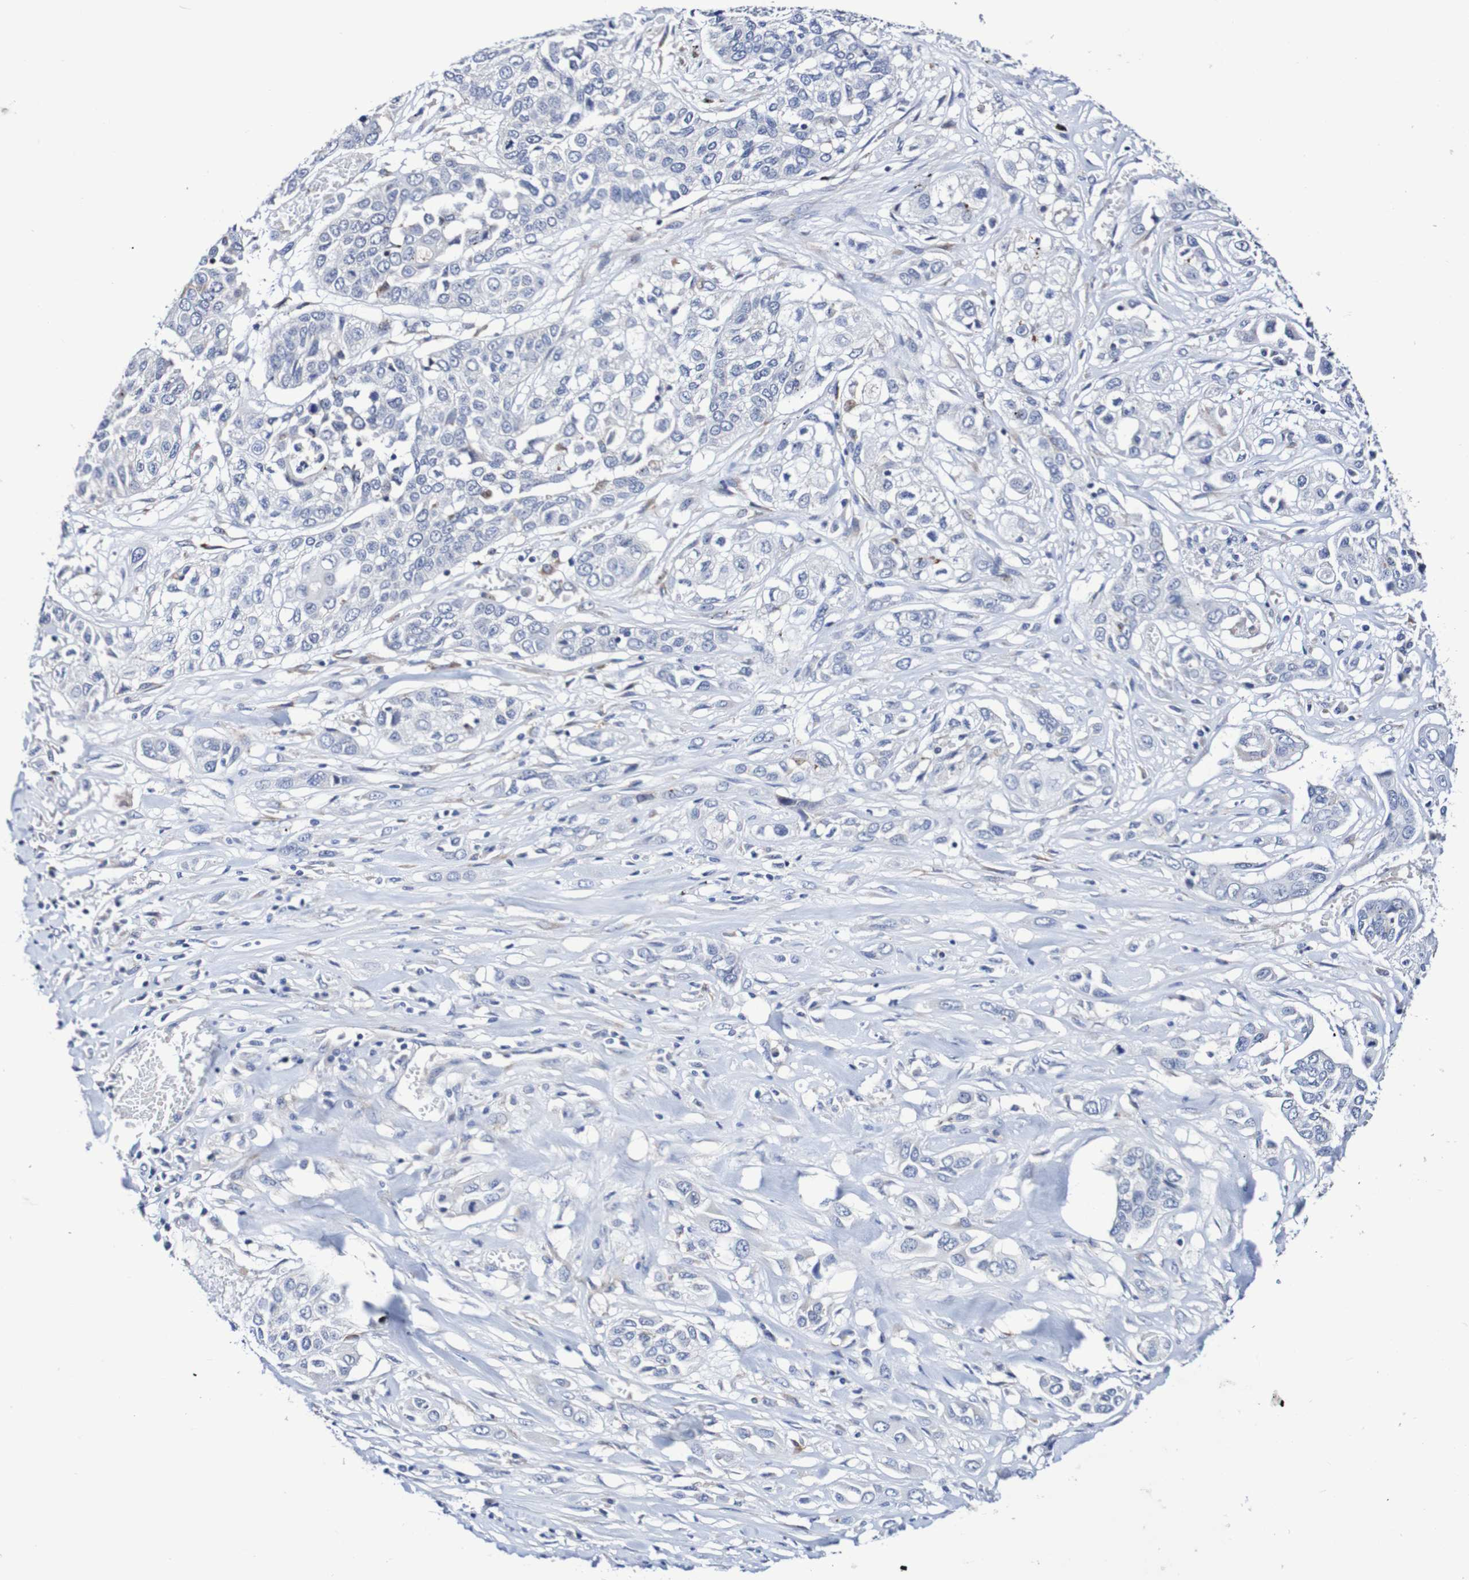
{"staining": {"intensity": "negative", "quantity": "none", "location": "none"}, "tissue": "lung cancer", "cell_type": "Tumor cells", "image_type": "cancer", "snomed": [{"axis": "morphology", "description": "Squamous cell carcinoma, NOS"}, {"axis": "topography", "description": "Lung"}], "caption": "The IHC photomicrograph has no significant staining in tumor cells of lung cancer (squamous cell carcinoma) tissue.", "gene": "SEZ6", "patient": {"sex": "male", "age": 71}}